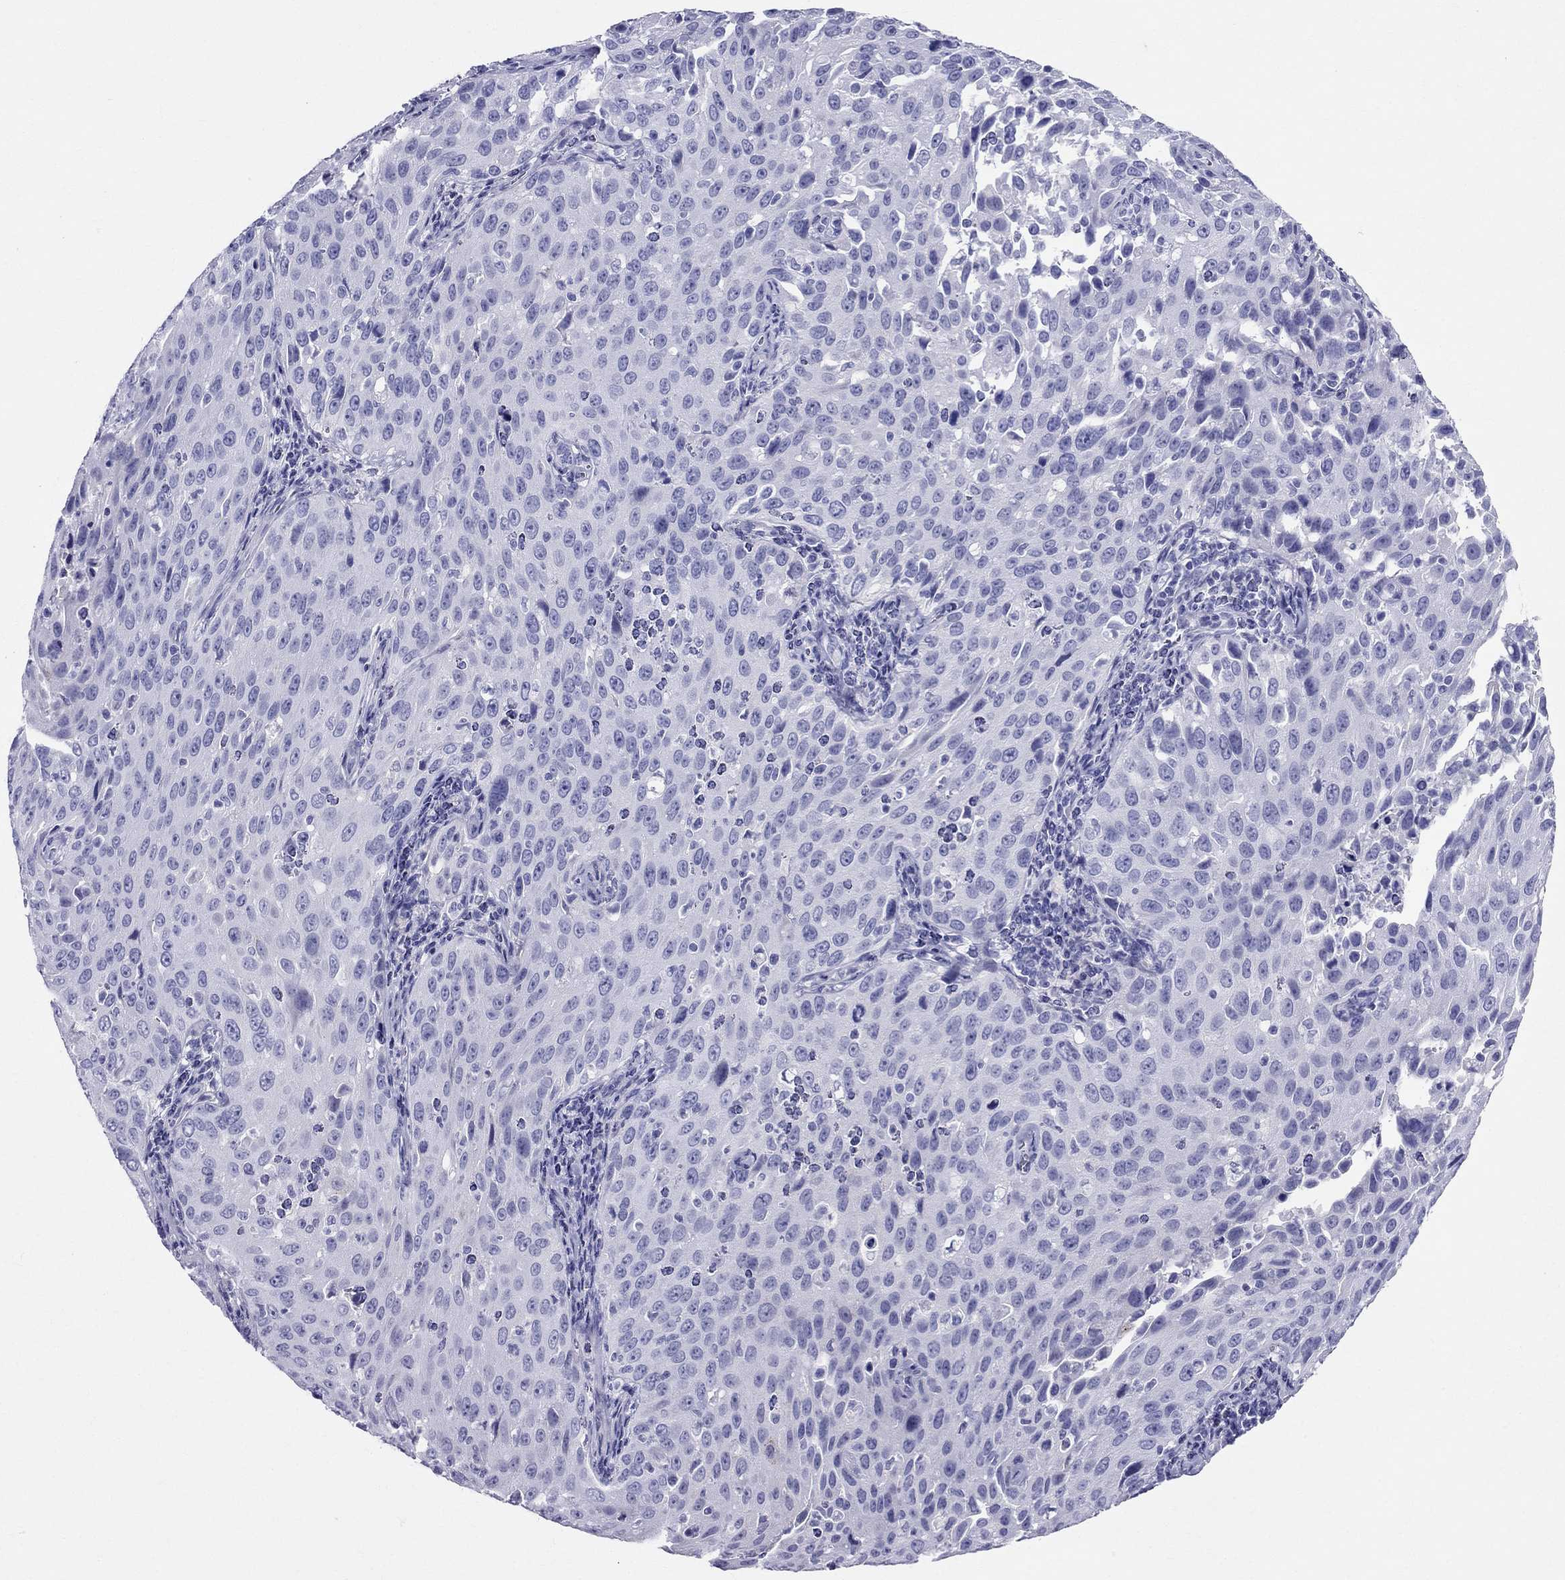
{"staining": {"intensity": "negative", "quantity": "none", "location": "none"}, "tissue": "cervical cancer", "cell_type": "Tumor cells", "image_type": "cancer", "snomed": [{"axis": "morphology", "description": "Squamous cell carcinoma, NOS"}, {"axis": "topography", "description": "Cervix"}], "caption": "IHC of human squamous cell carcinoma (cervical) displays no staining in tumor cells. (IHC, brightfield microscopy, high magnification).", "gene": "DNAAF6", "patient": {"sex": "female", "age": 26}}